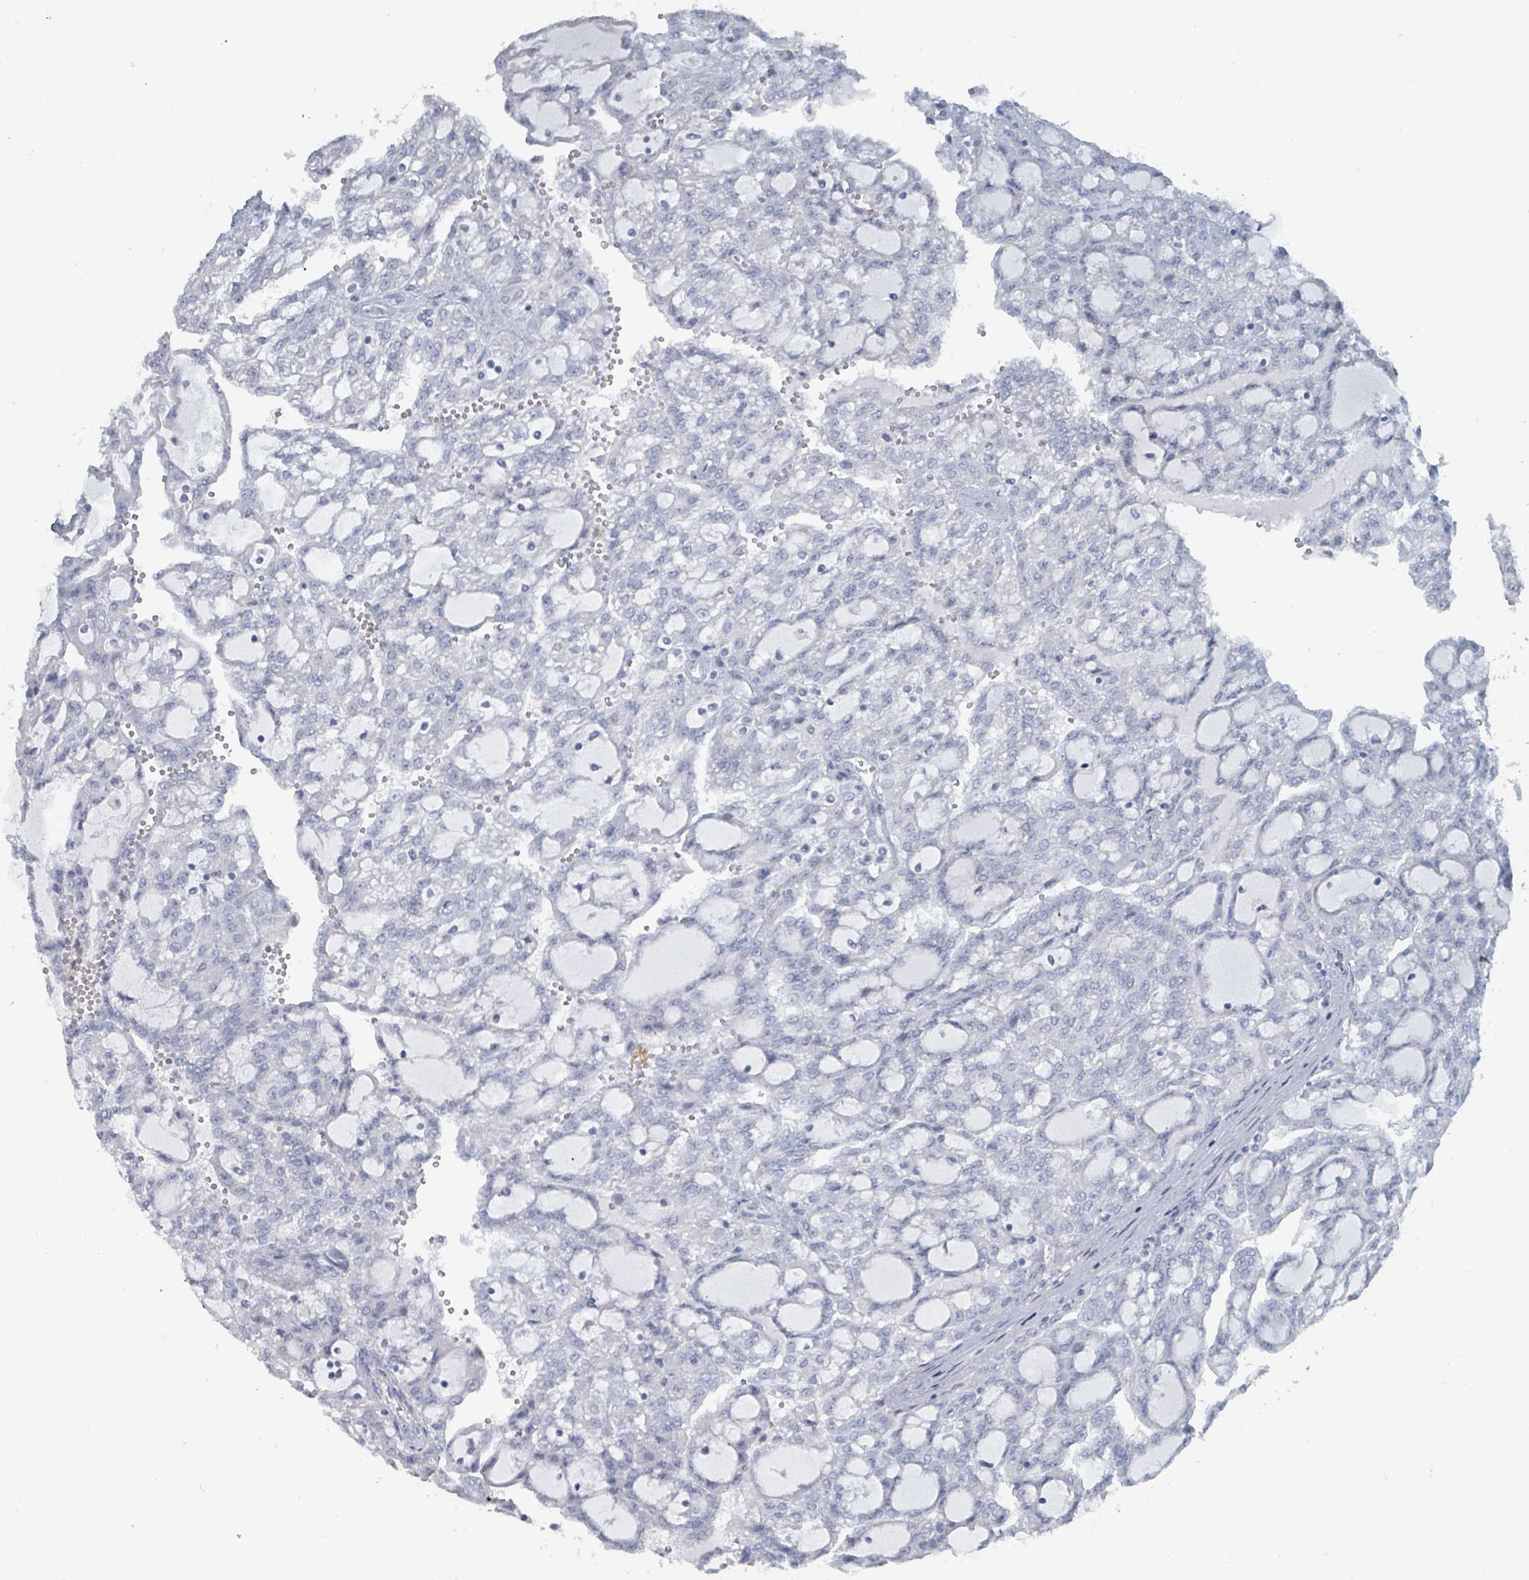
{"staining": {"intensity": "negative", "quantity": "none", "location": "none"}, "tissue": "renal cancer", "cell_type": "Tumor cells", "image_type": "cancer", "snomed": [{"axis": "morphology", "description": "Adenocarcinoma, NOS"}, {"axis": "topography", "description": "Kidney"}], "caption": "DAB (3,3'-diaminobenzidine) immunohistochemical staining of renal adenocarcinoma exhibits no significant positivity in tumor cells.", "gene": "HEATR5A", "patient": {"sex": "male", "age": 63}}